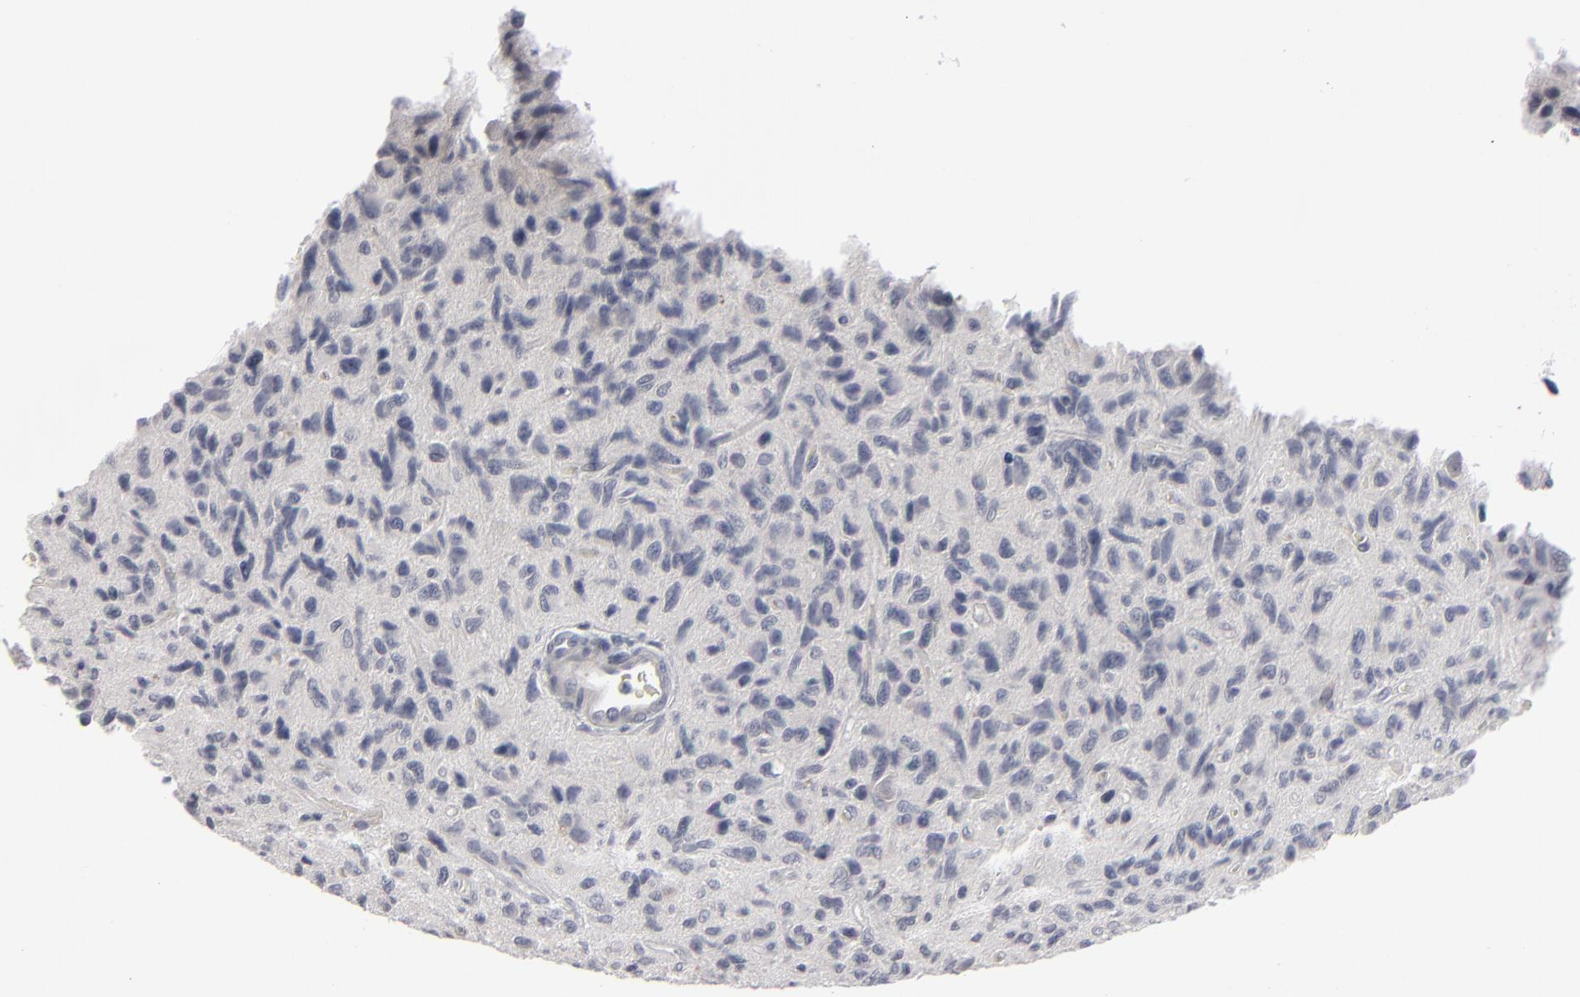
{"staining": {"intensity": "negative", "quantity": "none", "location": "none"}, "tissue": "glioma", "cell_type": "Tumor cells", "image_type": "cancer", "snomed": [{"axis": "morphology", "description": "Glioma, malignant, High grade"}, {"axis": "topography", "description": "Brain"}], "caption": "High power microscopy image of an immunohistochemistry micrograph of malignant glioma (high-grade), revealing no significant staining in tumor cells.", "gene": "KIAA1210", "patient": {"sex": "female", "age": 60}}